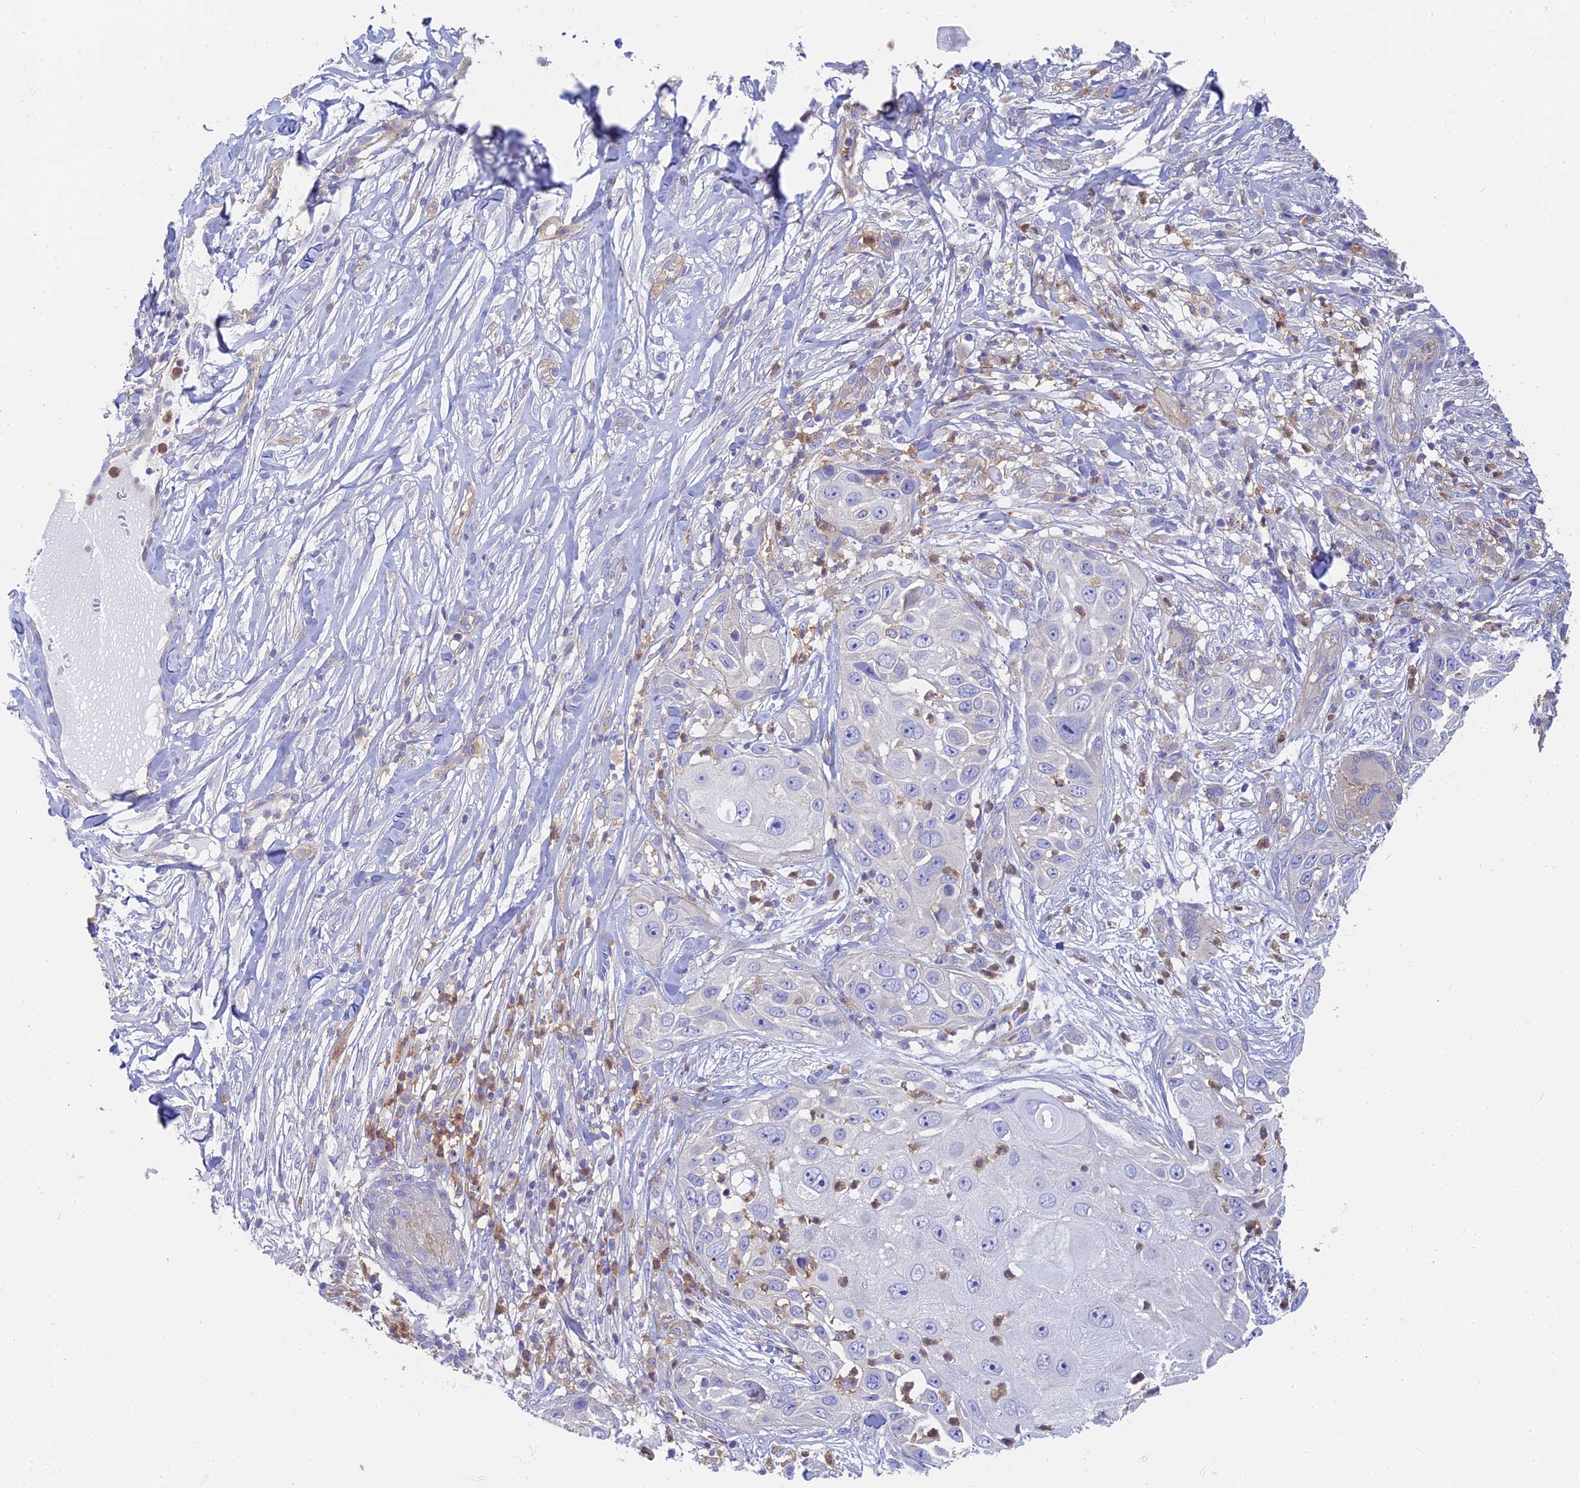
{"staining": {"intensity": "negative", "quantity": "none", "location": "none"}, "tissue": "skin cancer", "cell_type": "Tumor cells", "image_type": "cancer", "snomed": [{"axis": "morphology", "description": "Squamous cell carcinoma, NOS"}, {"axis": "topography", "description": "Skin"}], "caption": "Tumor cells are negative for brown protein staining in skin squamous cell carcinoma.", "gene": "STRN4", "patient": {"sex": "female", "age": 44}}